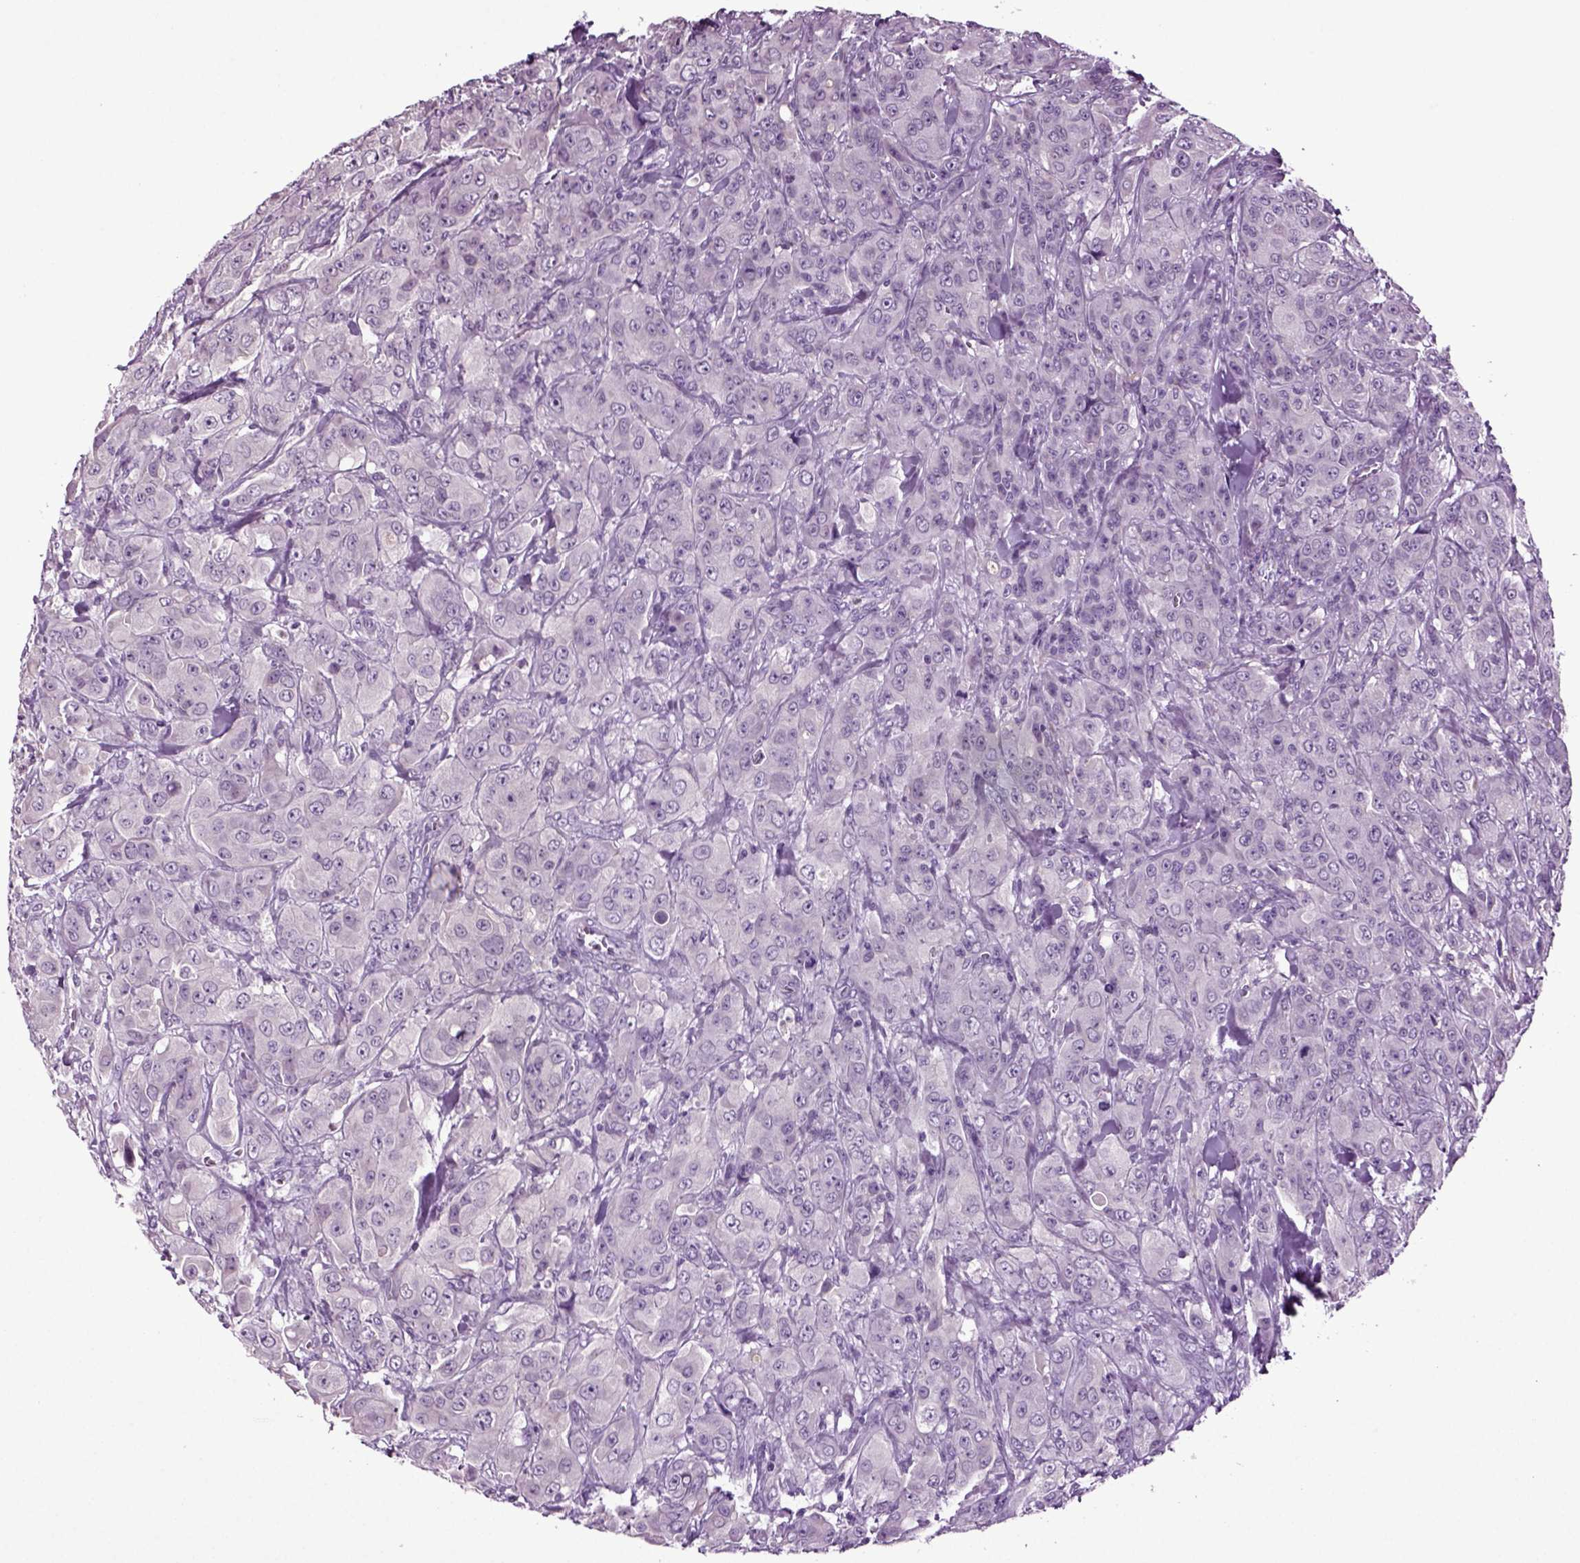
{"staining": {"intensity": "negative", "quantity": "none", "location": "none"}, "tissue": "breast cancer", "cell_type": "Tumor cells", "image_type": "cancer", "snomed": [{"axis": "morphology", "description": "Duct carcinoma"}, {"axis": "topography", "description": "Breast"}], "caption": "Breast invasive ductal carcinoma was stained to show a protein in brown. There is no significant staining in tumor cells.", "gene": "FGF11", "patient": {"sex": "female", "age": 43}}